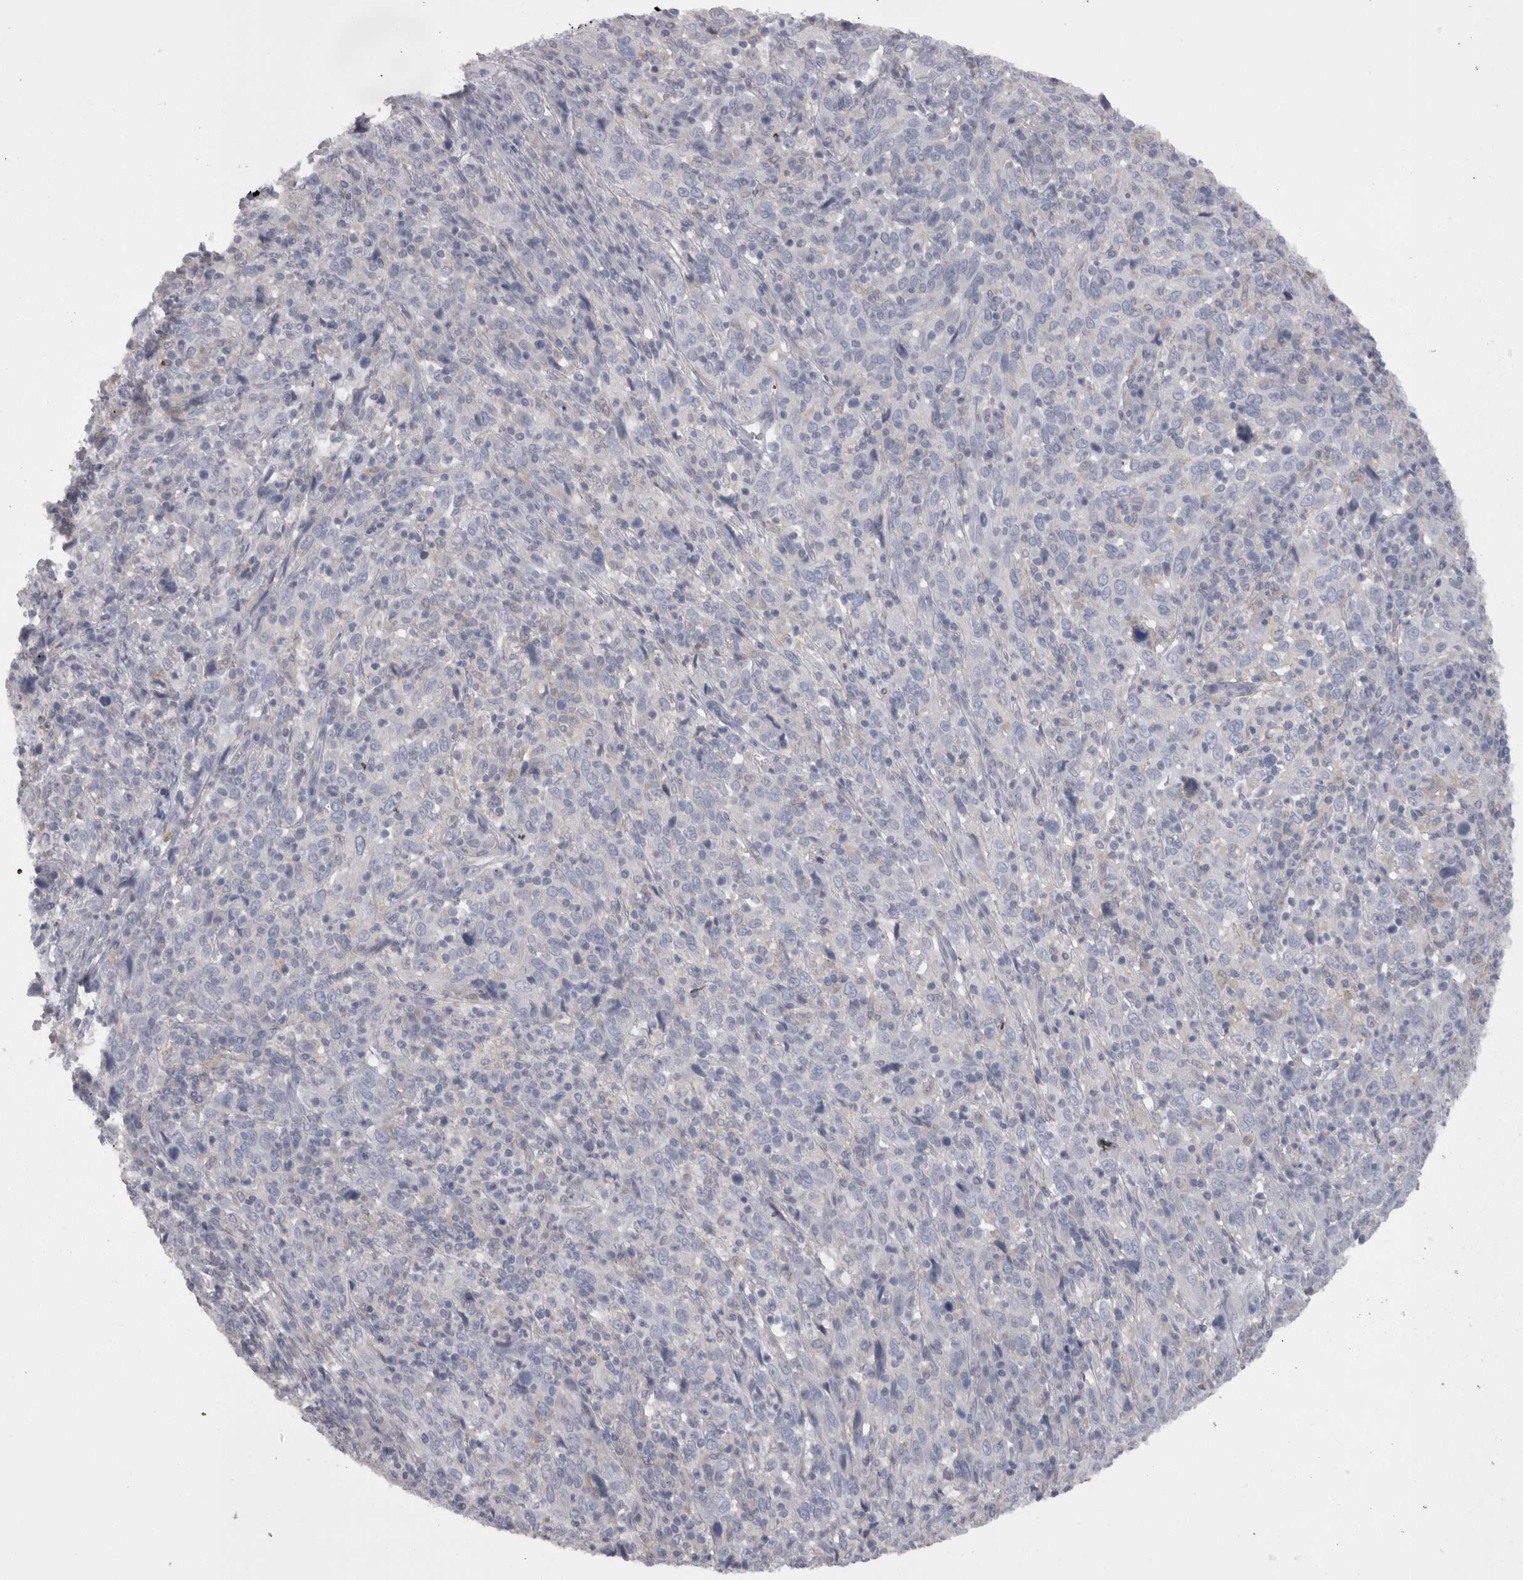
{"staining": {"intensity": "negative", "quantity": "none", "location": "none"}, "tissue": "cervical cancer", "cell_type": "Tumor cells", "image_type": "cancer", "snomed": [{"axis": "morphology", "description": "Squamous cell carcinoma, NOS"}, {"axis": "topography", "description": "Cervix"}], "caption": "Immunohistochemistry (IHC) micrograph of cervical cancer (squamous cell carcinoma) stained for a protein (brown), which displays no staining in tumor cells.", "gene": "CAMK2D", "patient": {"sex": "female", "age": 46}}